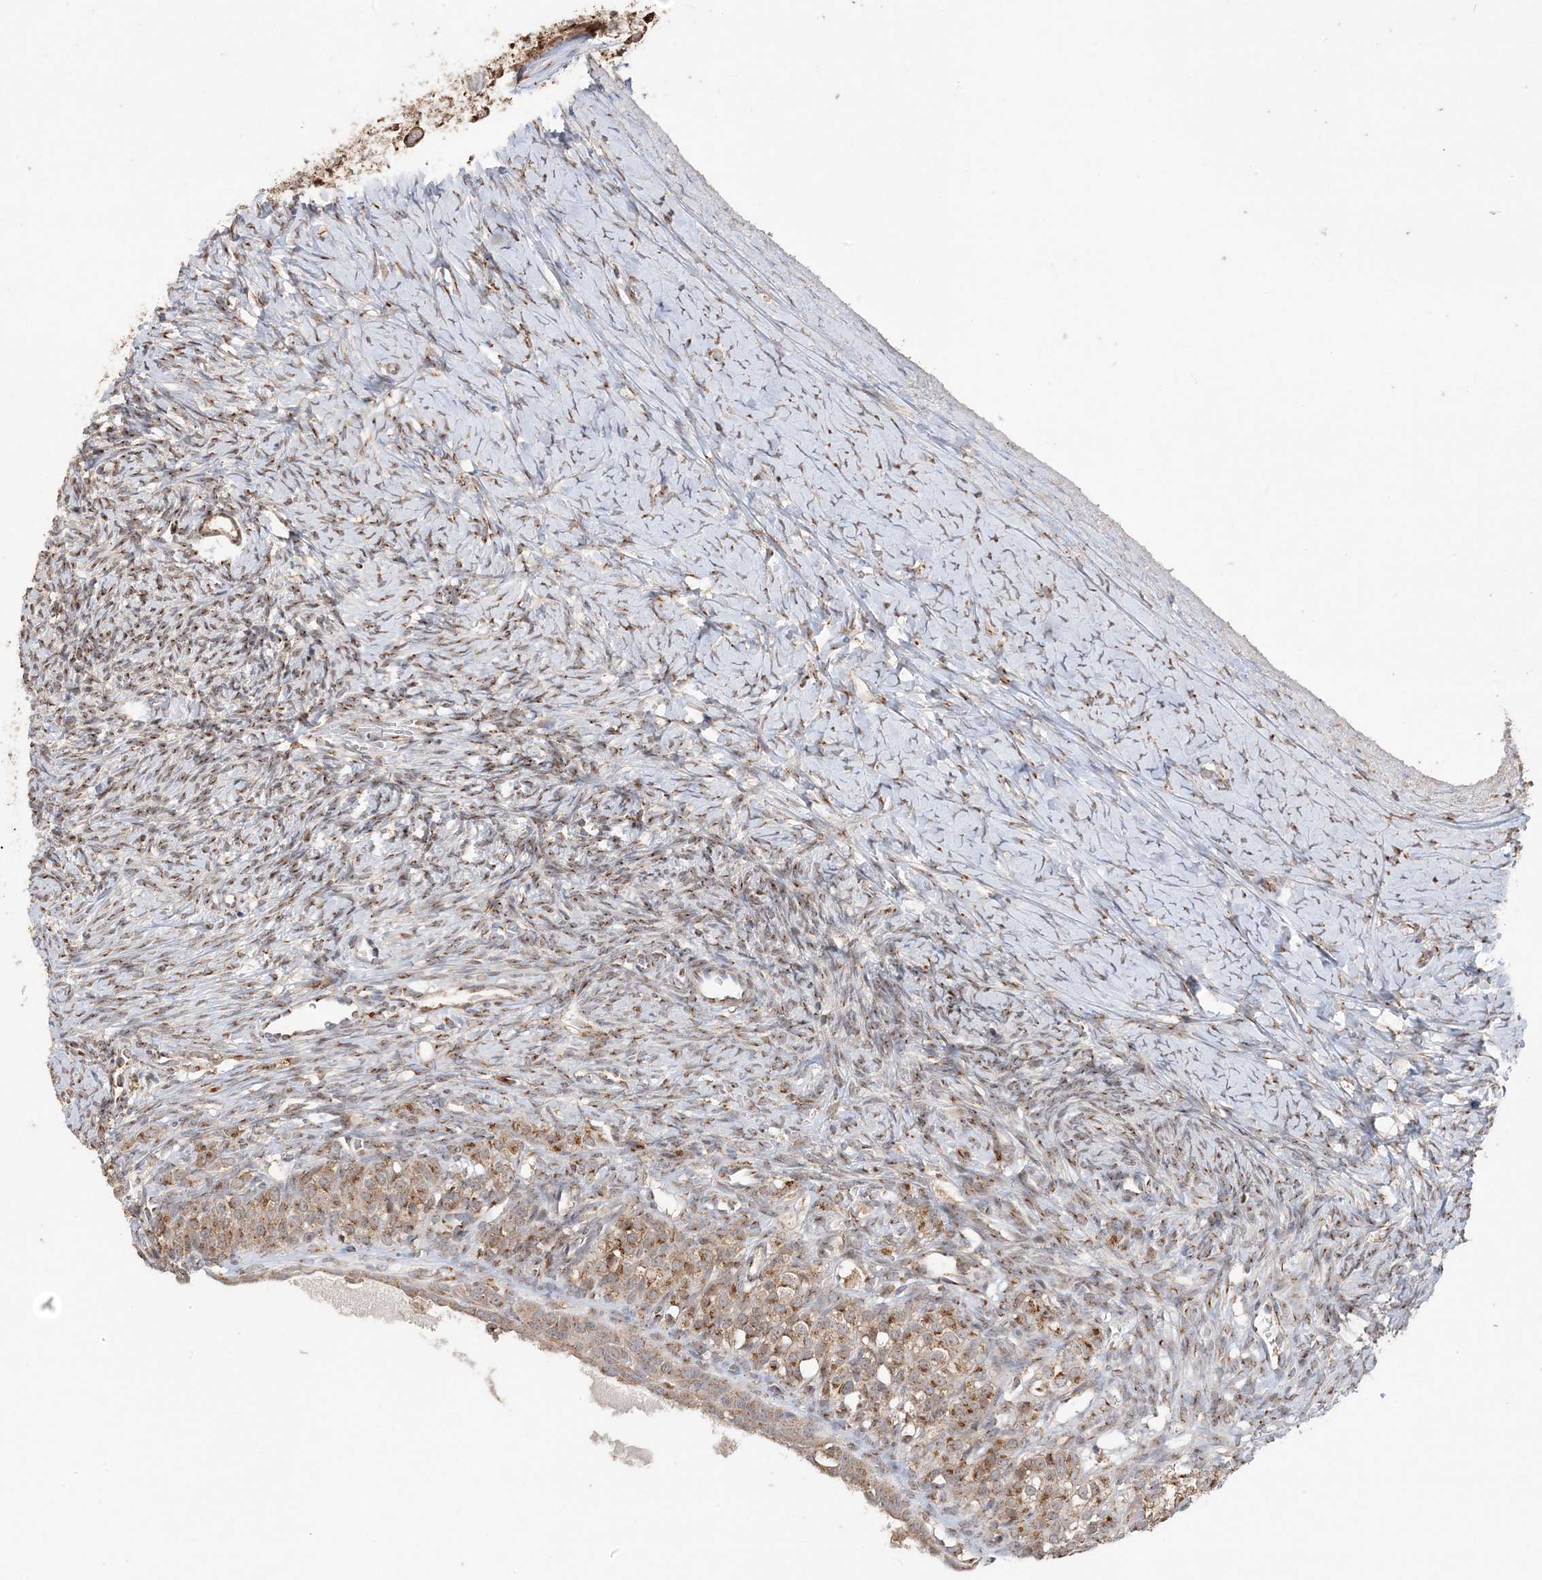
{"staining": {"intensity": "moderate", "quantity": "<25%", "location": "cytoplasmic/membranous"}, "tissue": "ovary", "cell_type": "Ovarian stroma cells", "image_type": "normal", "snomed": [{"axis": "morphology", "description": "Normal tissue, NOS"}, {"axis": "morphology", "description": "Developmental malformation"}, {"axis": "topography", "description": "Ovary"}], "caption": "The immunohistochemical stain labels moderate cytoplasmic/membranous positivity in ovarian stroma cells of benign ovary.", "gene": "RER1", "patient": {"sex": "female", "age": 39}}